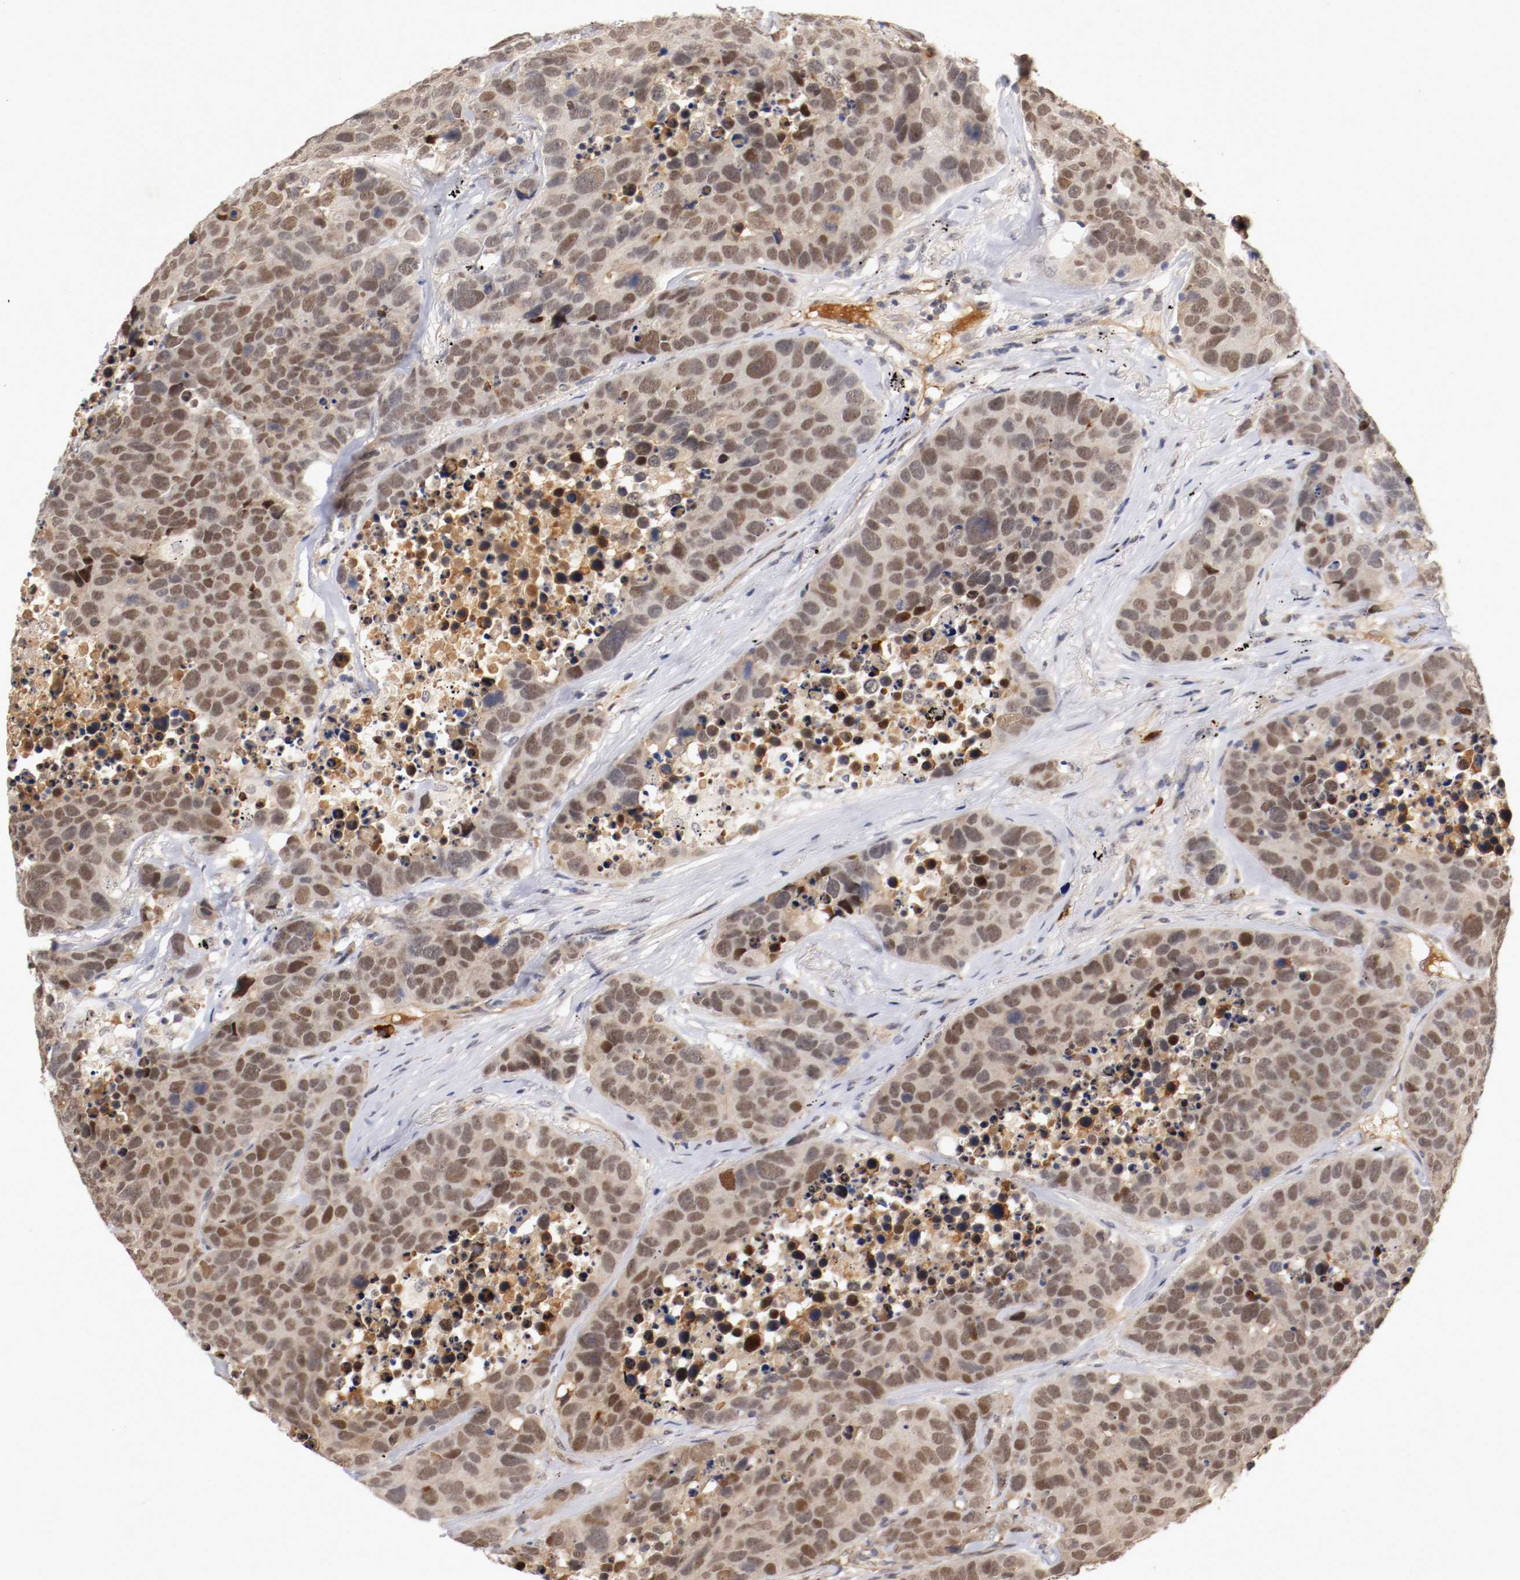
{"staining": {"intensity": "weak", "quantity": ">75%", "location": "cytoplasmic/membranous,nuclear"}, "tissue": "carcinoid", "cell_type": "Tumor cells", "image_type": "cancer", "snomed": [{"axis": "morphology", "description": "Carcinoid, malignant, NOS"}, {"axis": "topography", "description": "Lung"}], "caption": "This micrograph demonstrates IHC staining of human carcinoid, with low weak cytoplasmic/membranous and nuclear staining in approximately >75% of tumor cells.", "gene": "DNMT3B", "patient": {"sex": "male", "age": 60}}